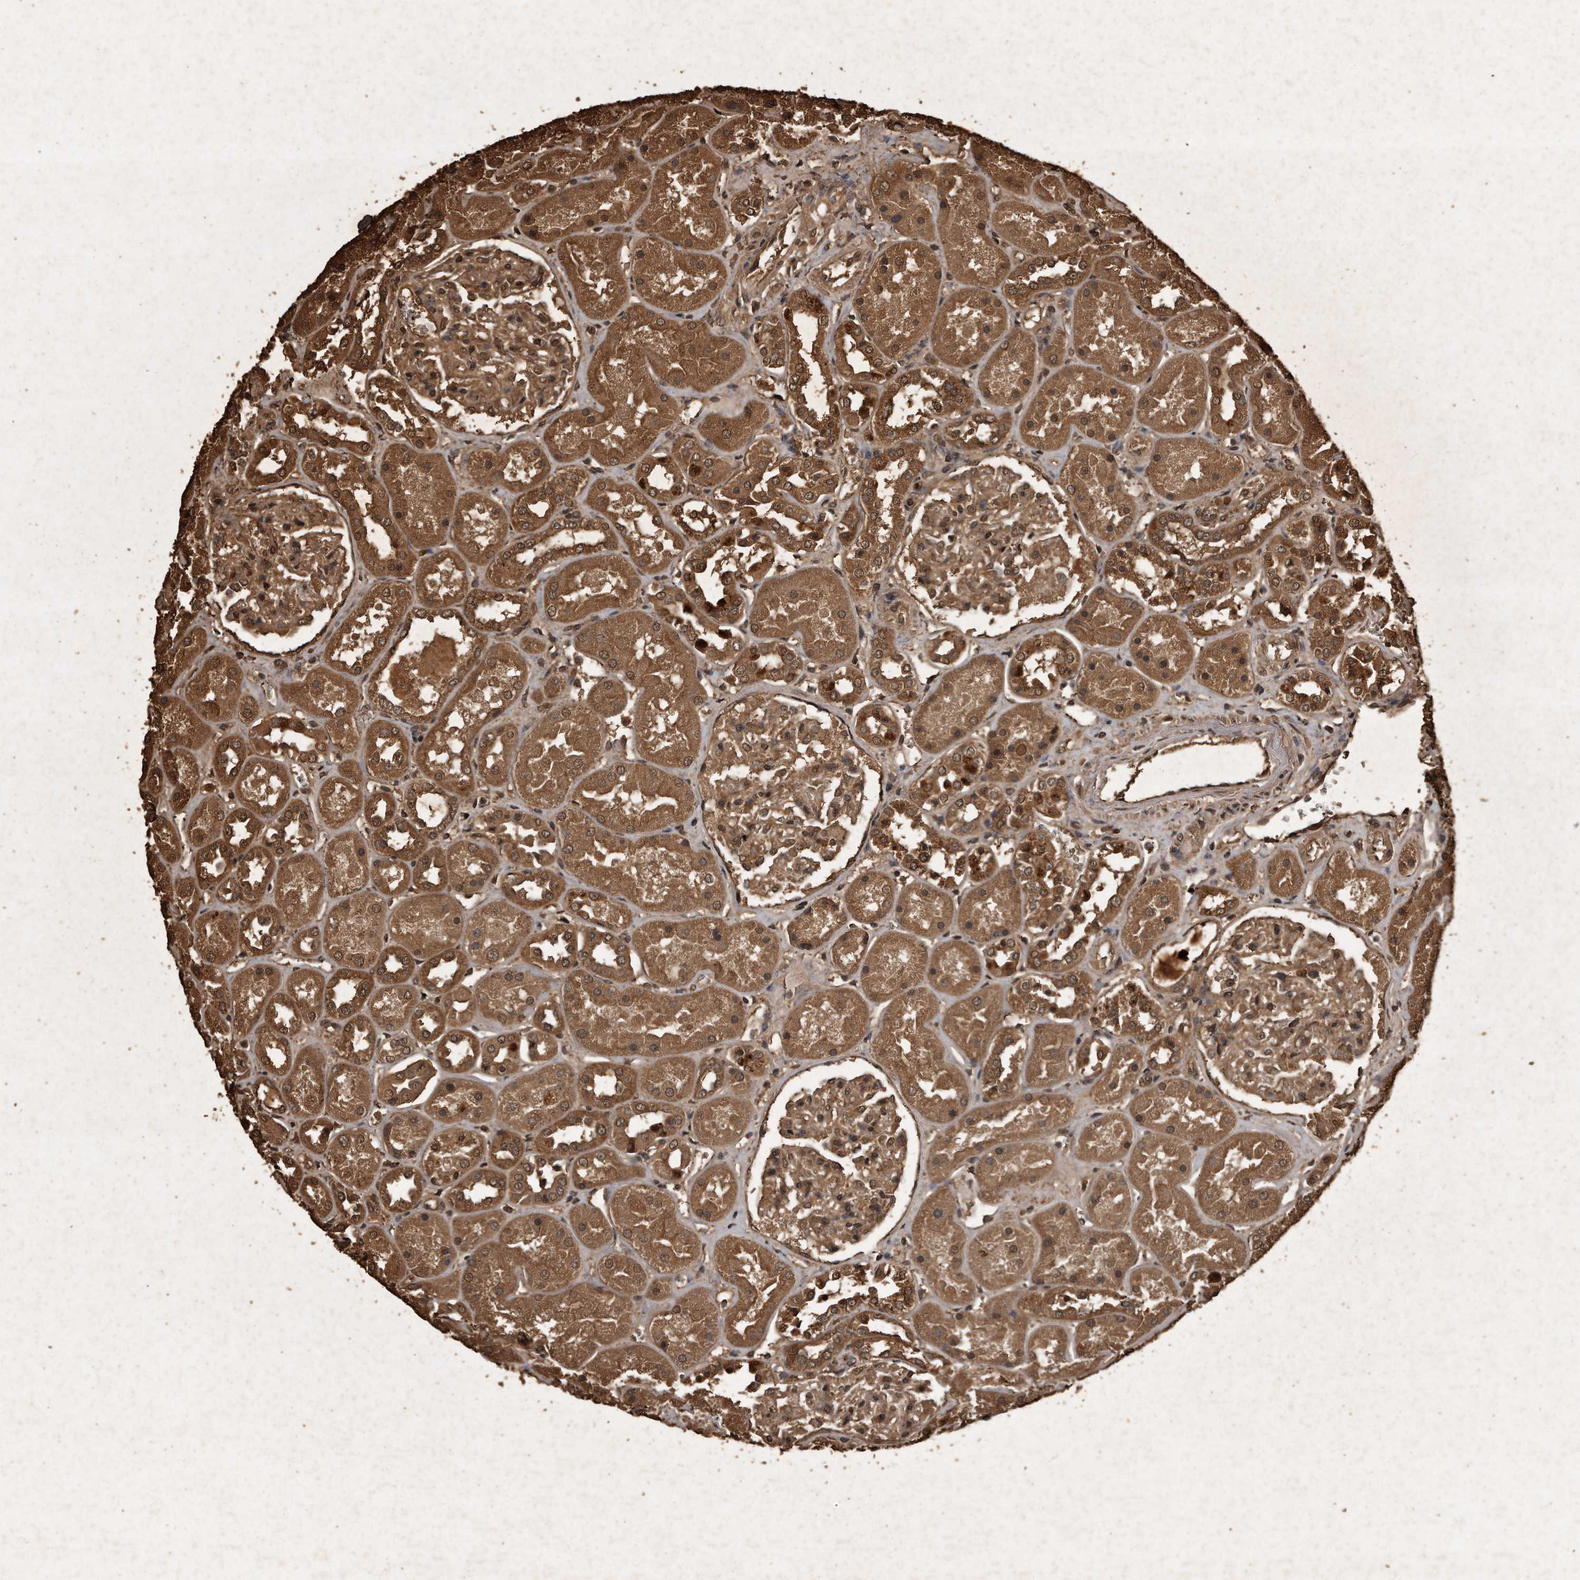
{"staining": {"intensity": "moderate", "quantity": ">75%", "location": "cytoplasmic/membranous"}, "tissue": "kidney", "cell_type": "Cells in glomeruli", "image_type": "normal", "snomed": [{"axis": "morphology", "description": "Normal tissue, NOS"}, {"axis": "topography", "description": "Kidney"}], "caption": "The photomicrograph exhibits a brown stain indicating the presence of a protein in the cytoplasmic/membranous of cells in glomeruli in kidney.", "gene": "CFLAR", "patient": {"sex": "male", "age": 70}}